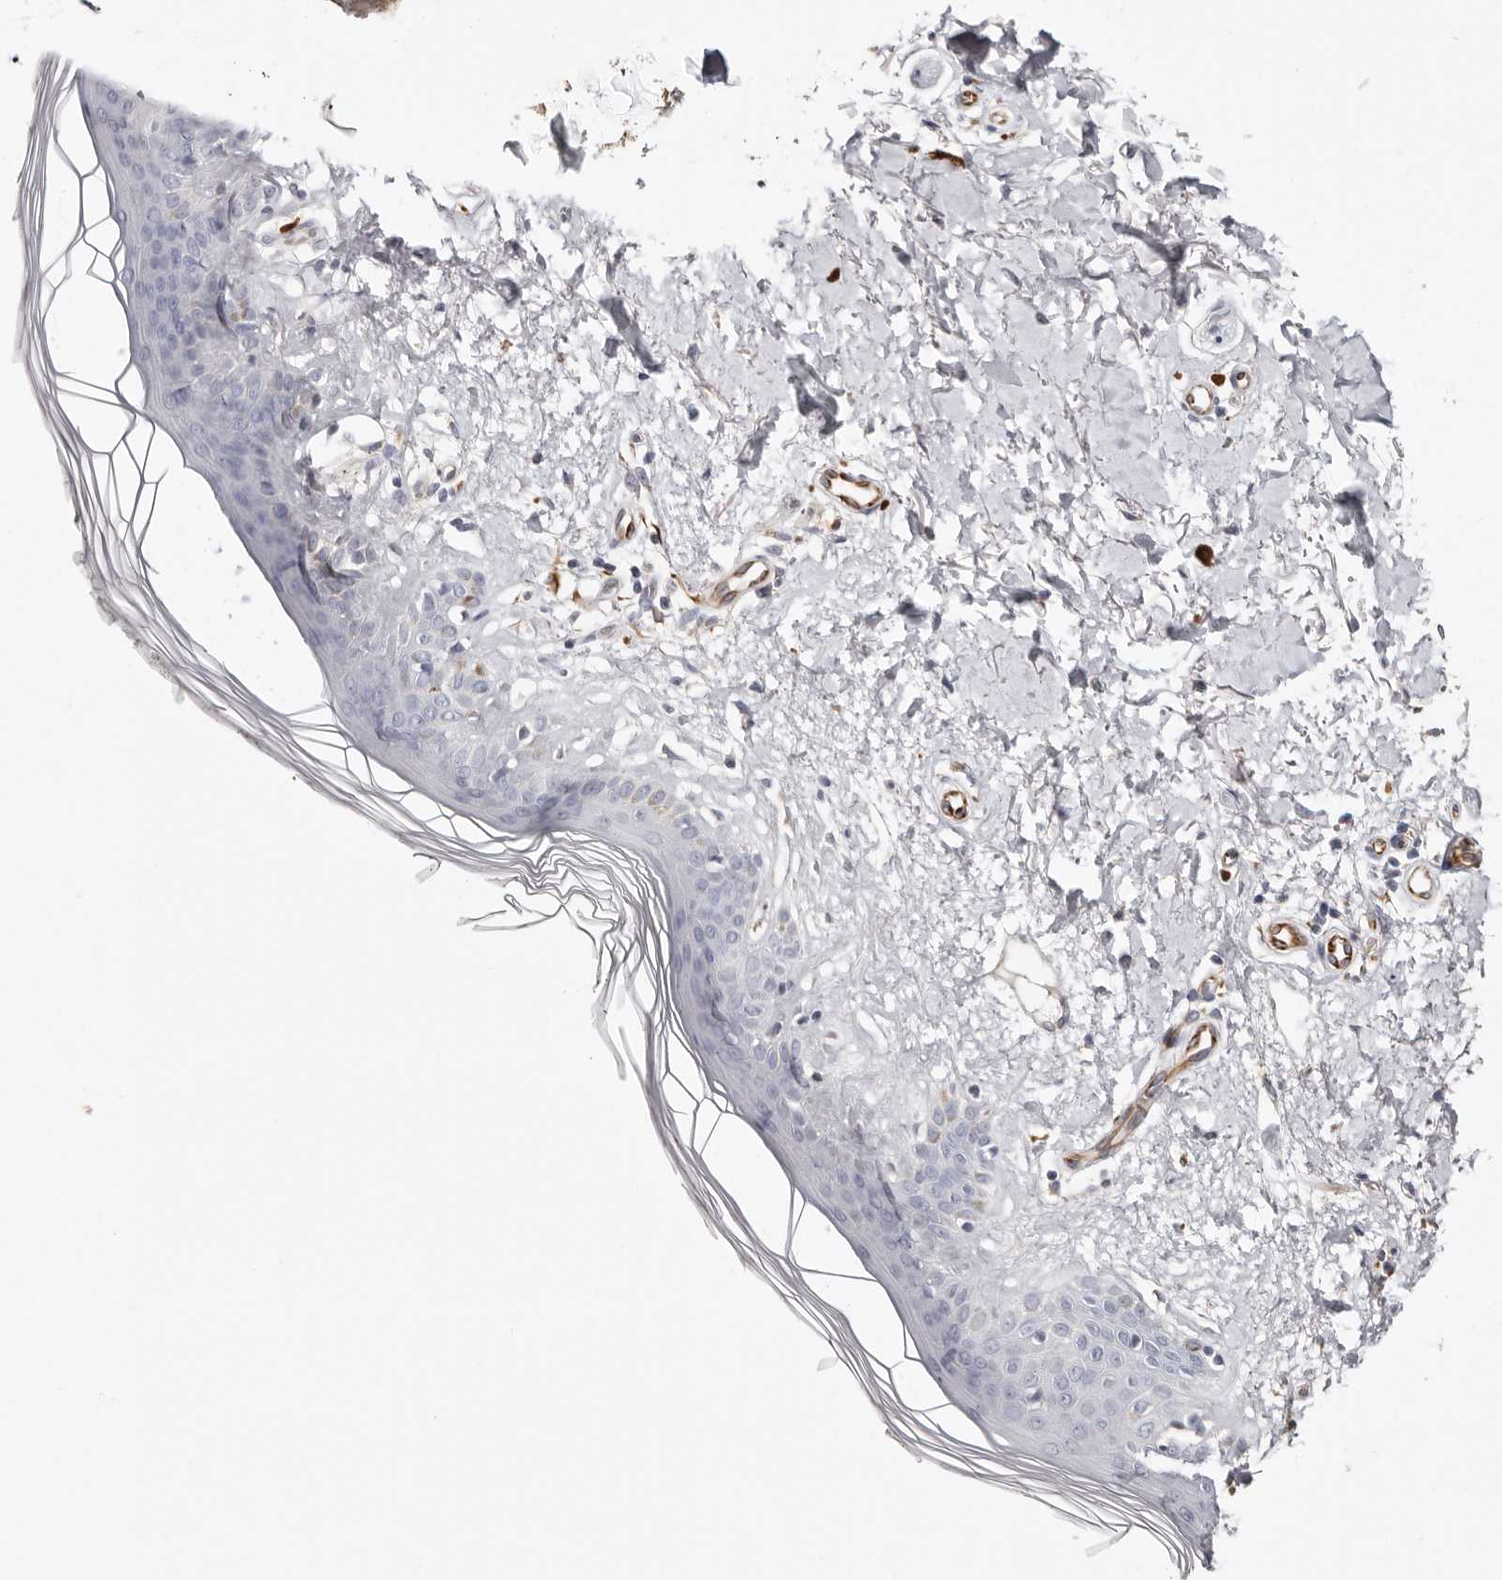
{"staining": {"intensity": "negative", "quantity": "none", "location": "none"}, "tissue": "skin", "cell_type": "Fibroblasts", "image_type": "normal", "snomed": [{"axis": "morphology", "description": "Normal tissue, NOS"}, {"axis": "topography", "description": "Skin"}], "caption": "Micrograph shows no protein expression in fibroblasts of benign skin.", "gene": "PKDCC", "patient": {"sex": "female", "age": 64}}